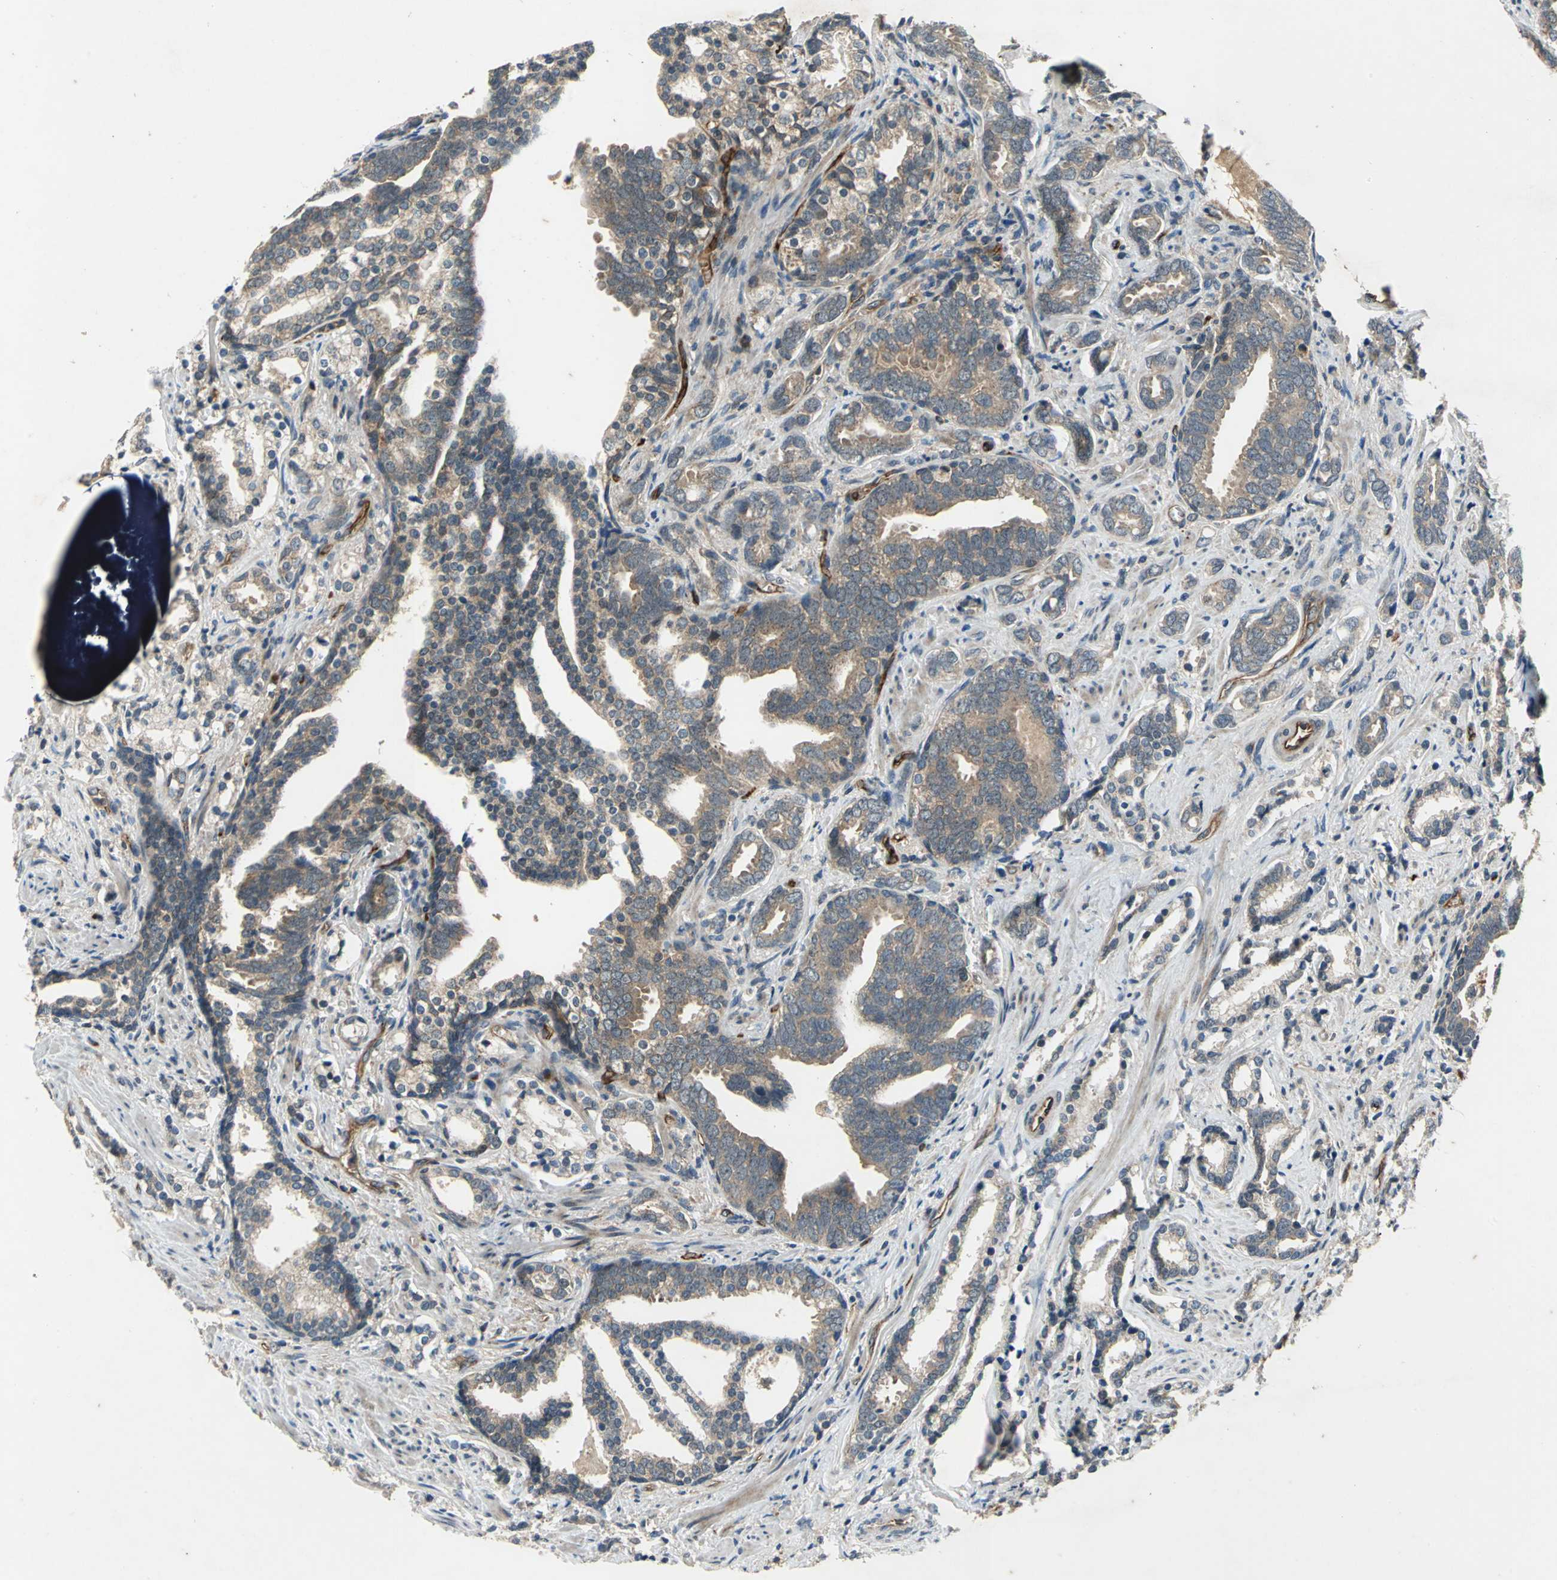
{"staining": {"intensity": "moderate", "quantity": "25%-75%", "location": "cytoplasmic/membranous"}, "tissue": "prostate cancer", "cell_type": "Tumor cells", "image_type": "cancer", "snomed": [{"axis": "morphology", "description": "Adenocarcinoma, Medium grade"}, {"axis": "topography", "description": "Prostate"}], "caption": "This histopathology image exhibits IHC staining of human prostate medium-grade adenocarcinoma, with medium moderate cytoplasmic/membranous positivity in approximately 25%-75% of tumor cells.", "gene": "EMCN", "patient": {"sex": "male", "age": 67}}